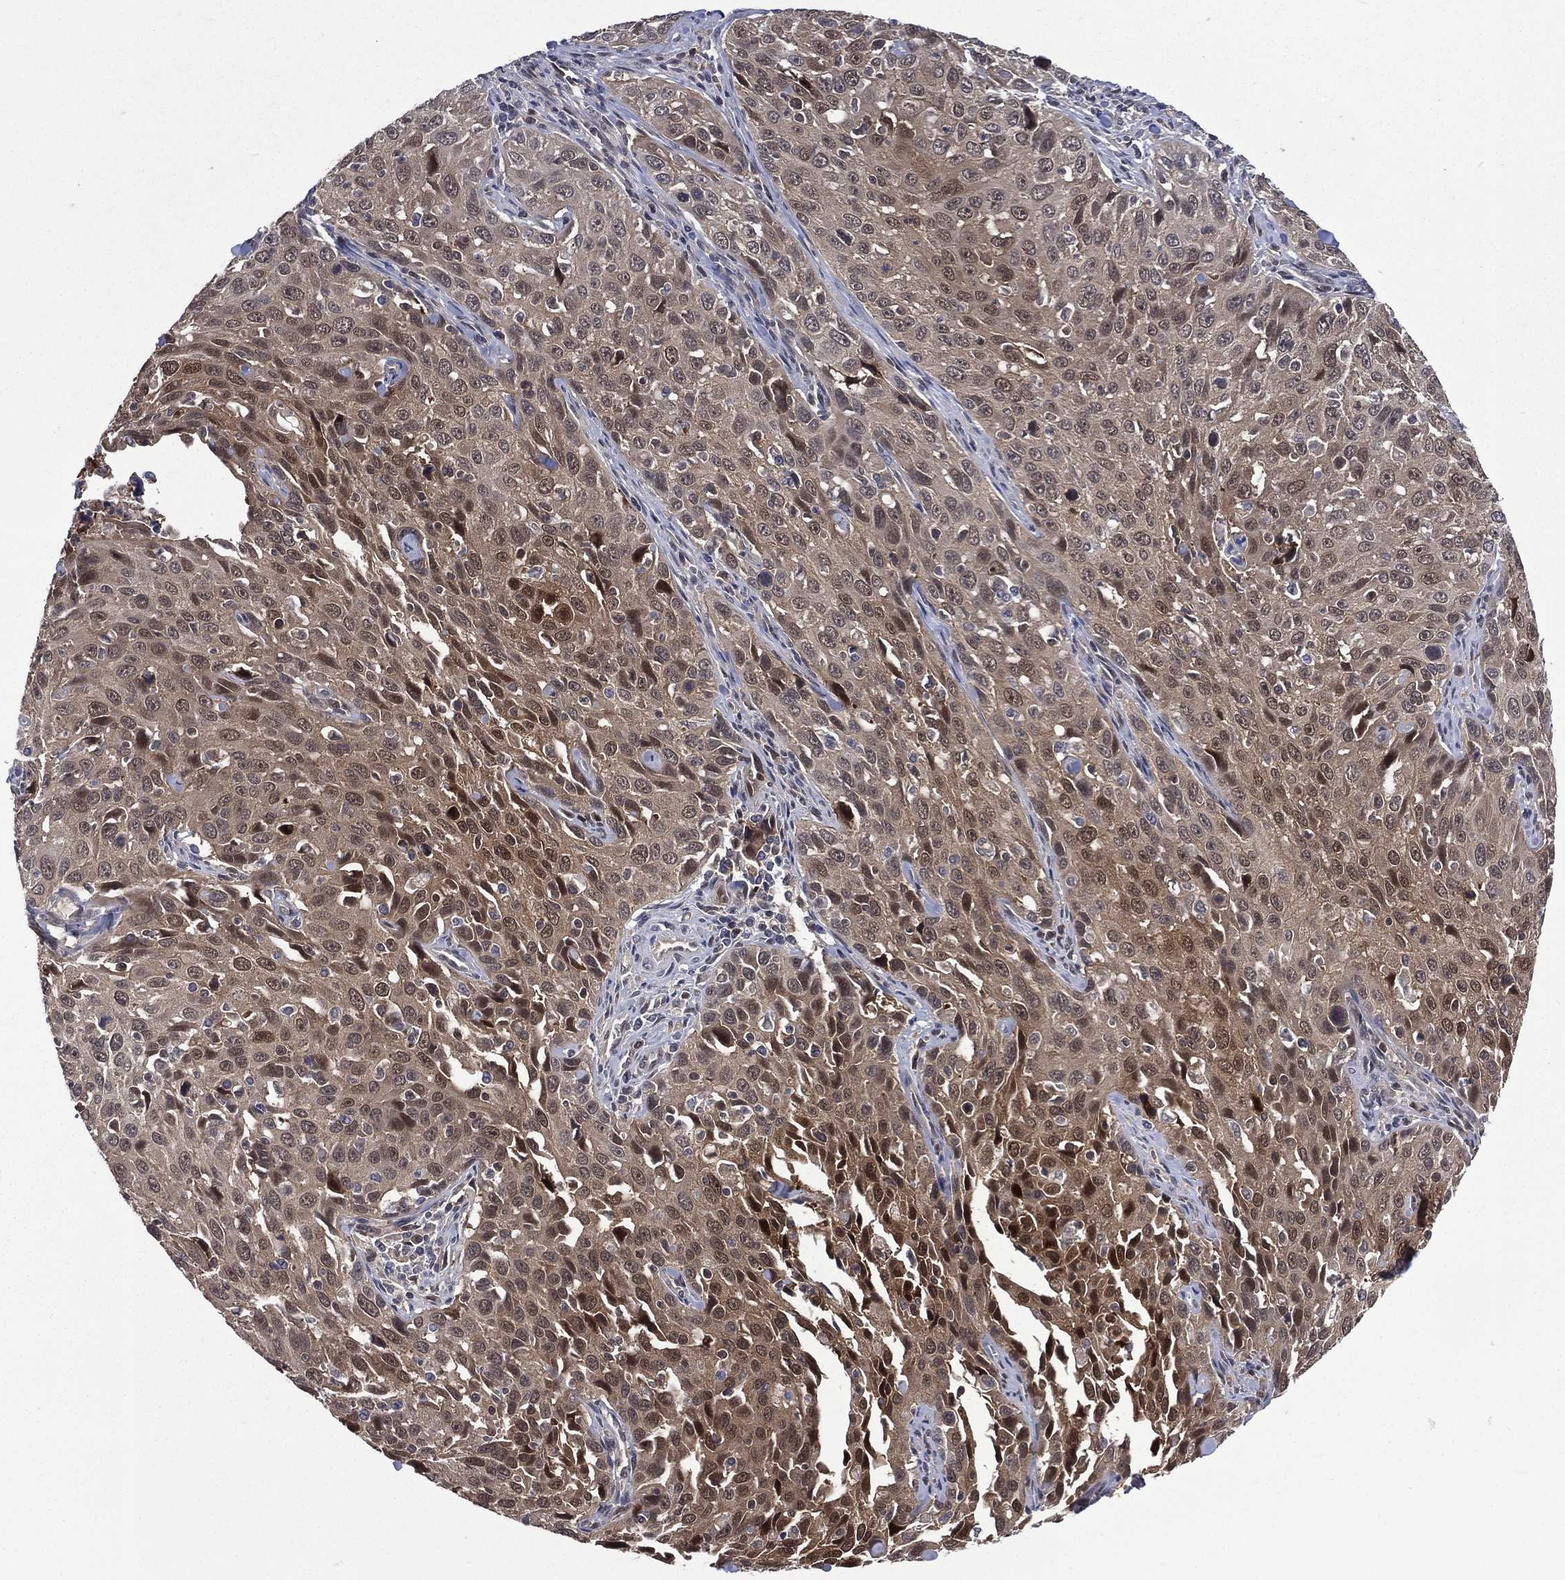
{"staining": {"intensity": "strong", "quantity": "<25%", "location": "nuclear"}, "tissue": "cervical cancer", "cell_type": "Tumor cells", "image_type": "cancer", "snomed": [{"axis": "morphology", "description": "Squamous cell carcinoma, NOS"}, {"axis": "topography", "description": "Cervix"}], "caption": "A high-resolution histopathology image shows immunohistochemistry staining of cervical squamous cell carcinoma, which displays strong nuclear staining in approximately <25% of tumor cells. (brown staining indicates protein expression, while blue staining denotes nuclei).", "gene": "MTAP", "patient": {"sex": "female", "age": 26}}